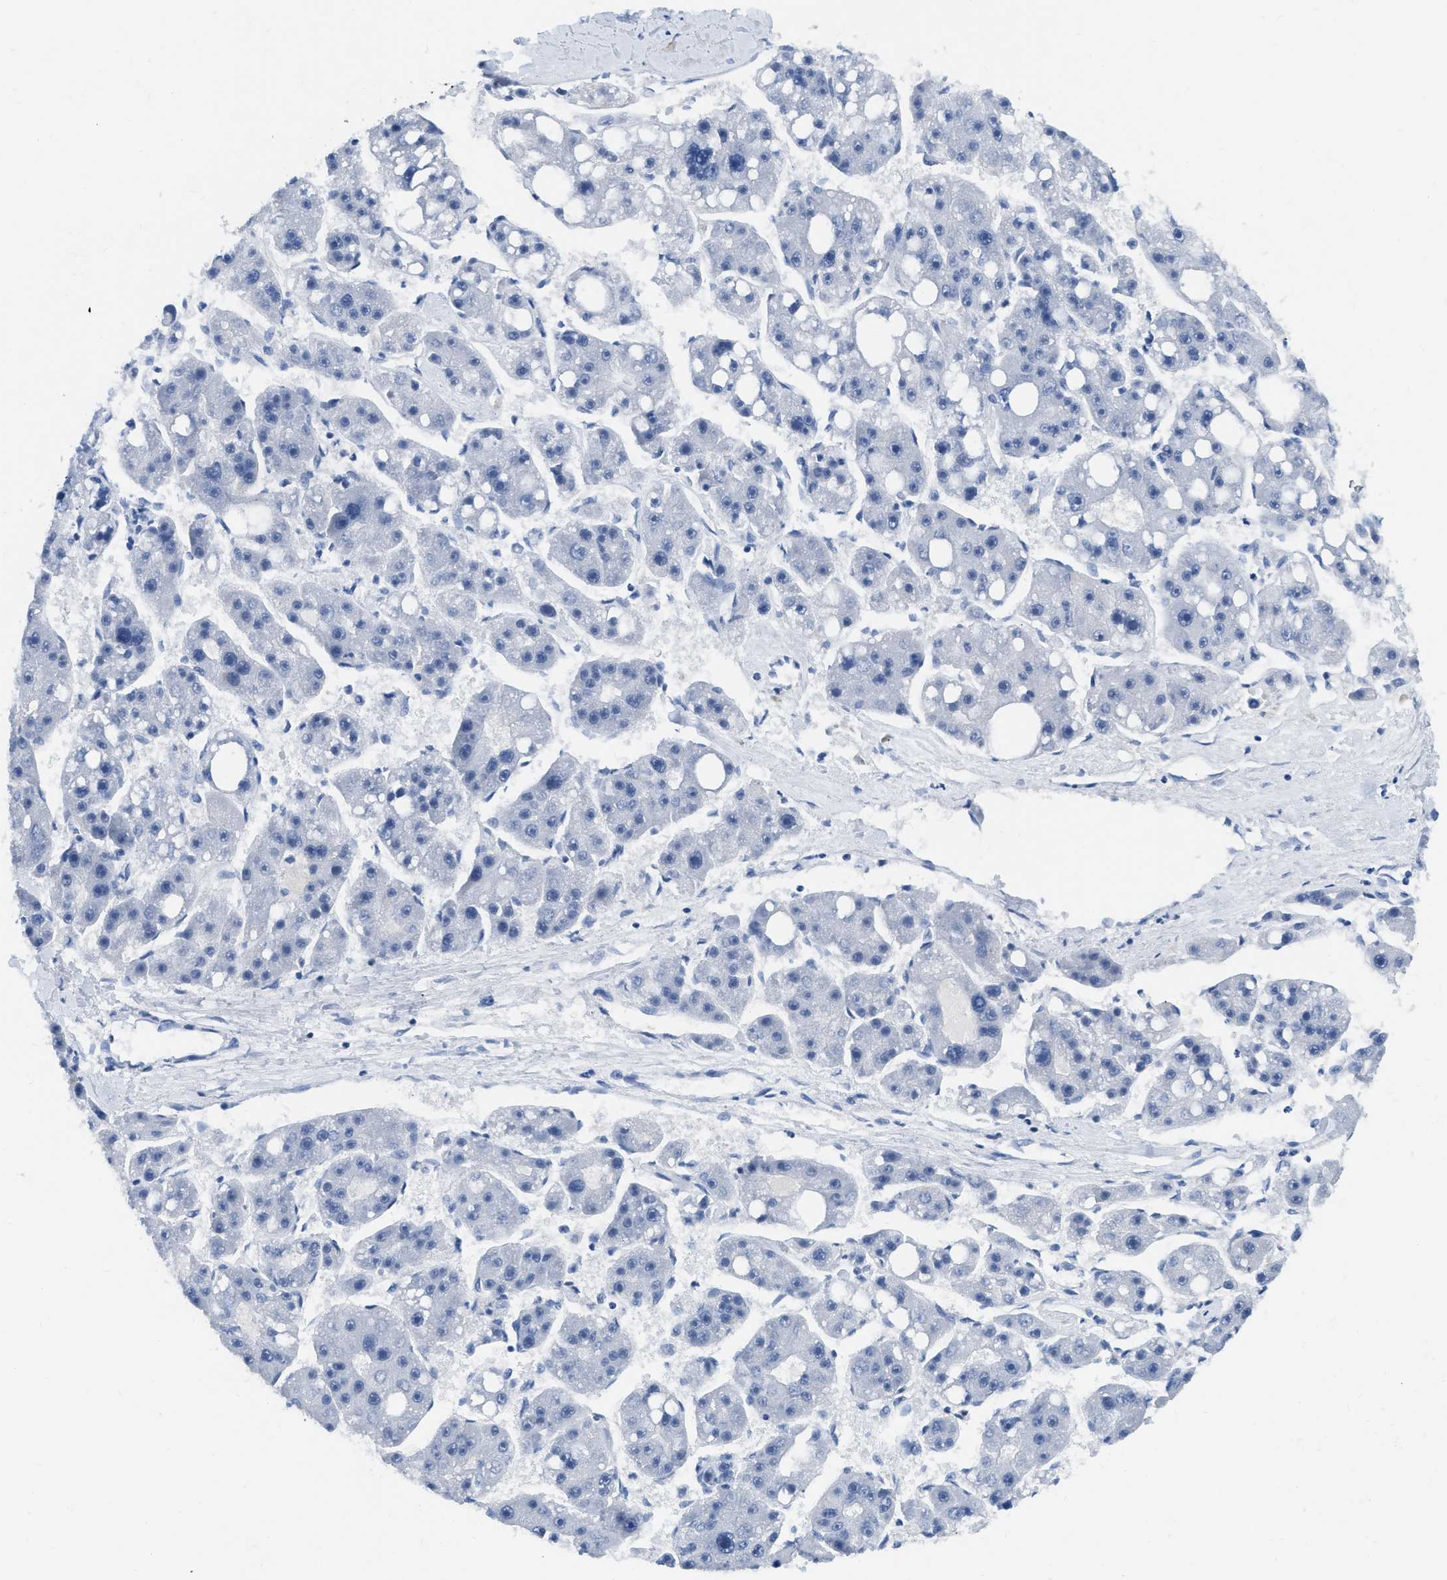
{"staining": {"intensity": "negative", "quantity": "none", "location": "none"}, "tissue": "liver cancer", "cell_type": "Tumor cells", "image_type": "cancer", "snomed": [{"axis": "morphology", "description": "Carcinoma, Hepatocellular, NOS"}, {"axis": "topography", "description": "Liver"}], "caption": "An immunohistochemistry (IHC) photomicrograph of liver cancer (hepatocellular carcinoma) is shown. There is no staining in tumor cells of liver cancer (hepatocellular carcinoma).", "gene": "TCF7", "patient": {"sex": "female", "age": 61}}